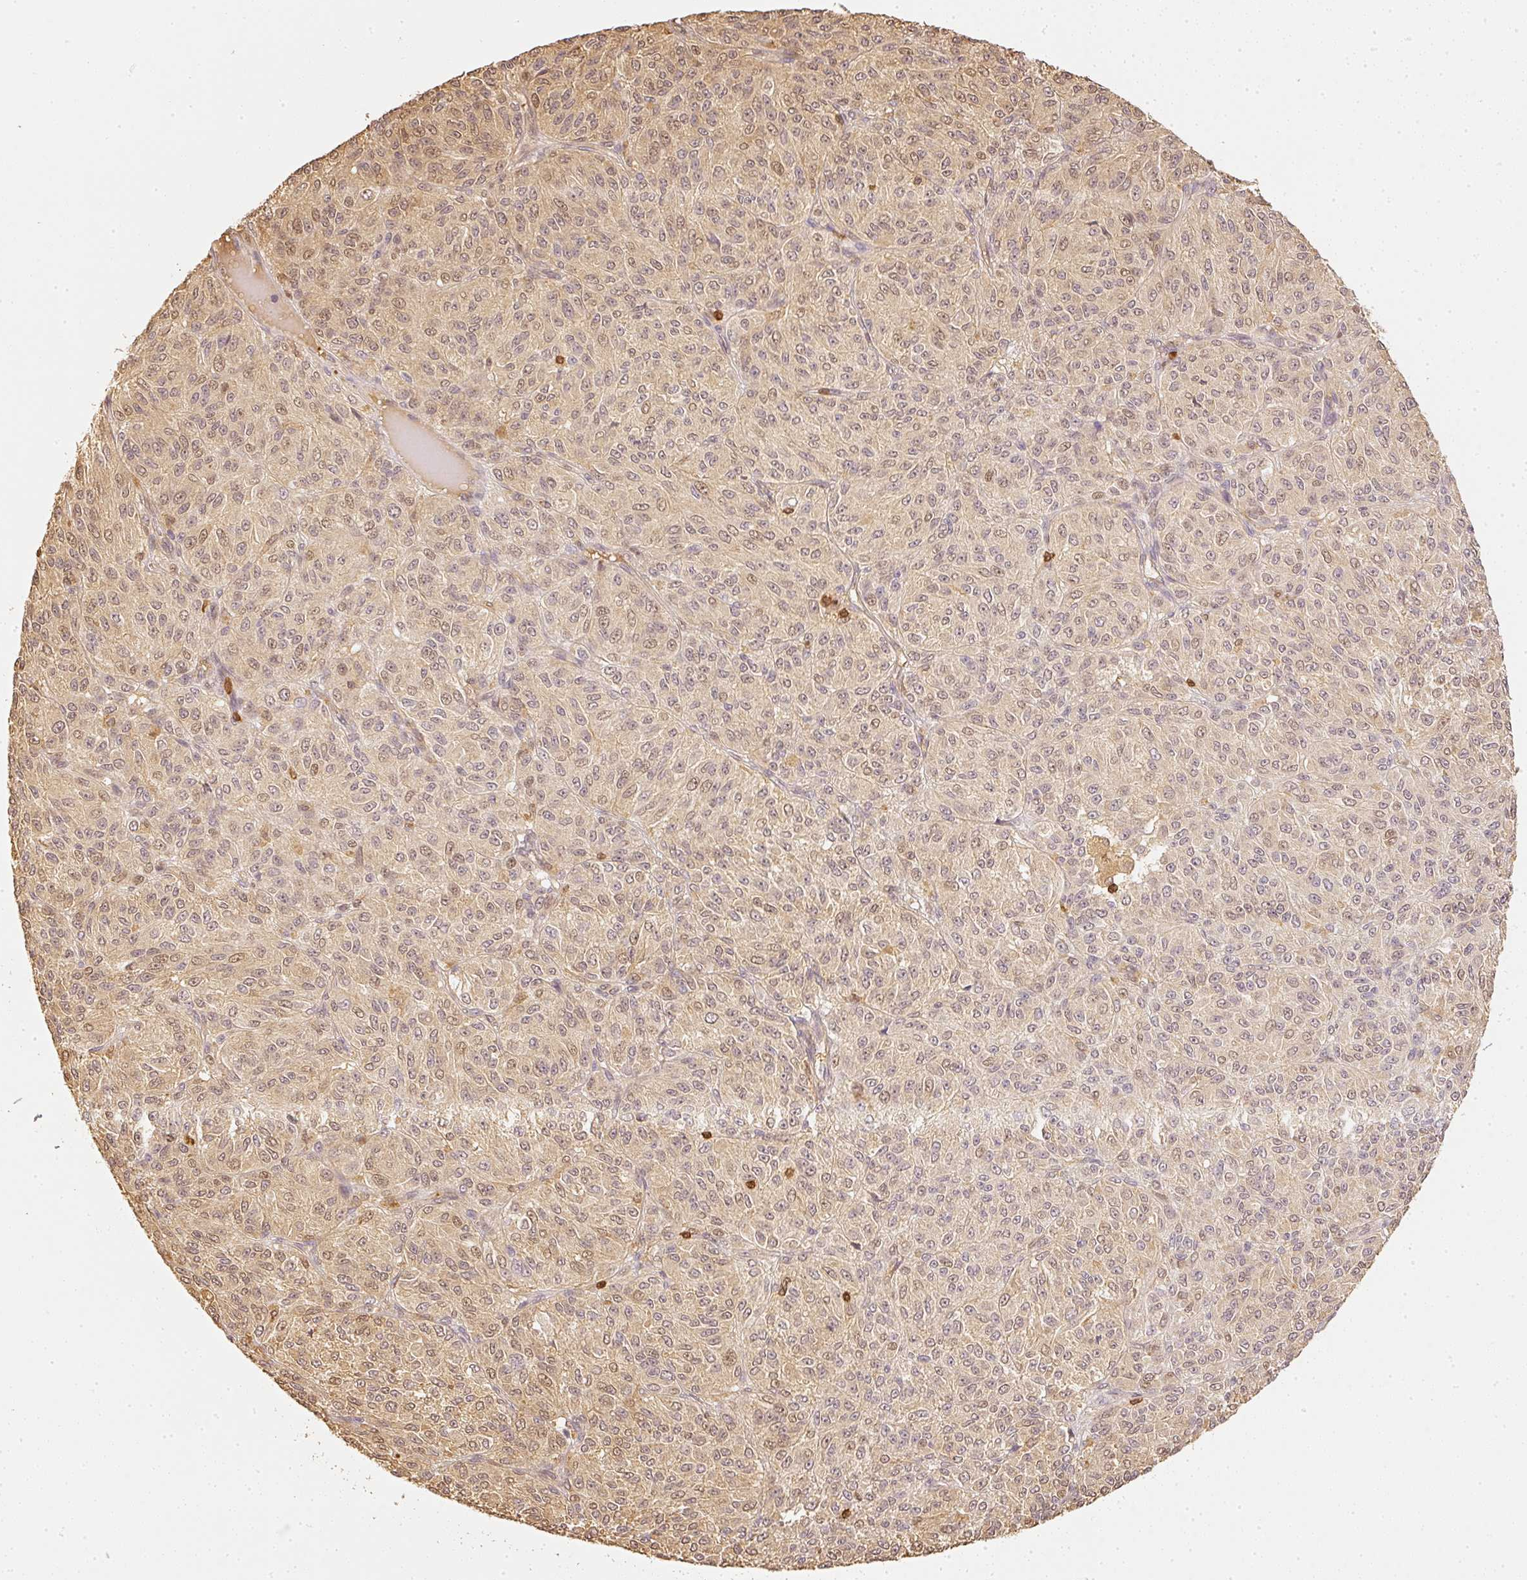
{"staining": {"intensity": "weak", "quantity": "25%-75%", "location": "cytoplasmic/membranous,nuclear"}, "tissue": "melanoma", "cell_type": "Tumor cells", "image_type": "cancer", "snomed": [{"axis": "morphology", "description": "Malignant melanoma, Metastatic site"}, {"axis": "topography", "description": "Brain"}], "caption": "There is low levels of weak cytoplasmic/membranous and nuclear positivity in tumor cells of melanoma, as demonstrated by immunohistochemical staining (brown color).", "gene": "PFN1", "patient": {"sex": "female", "age": 56}}